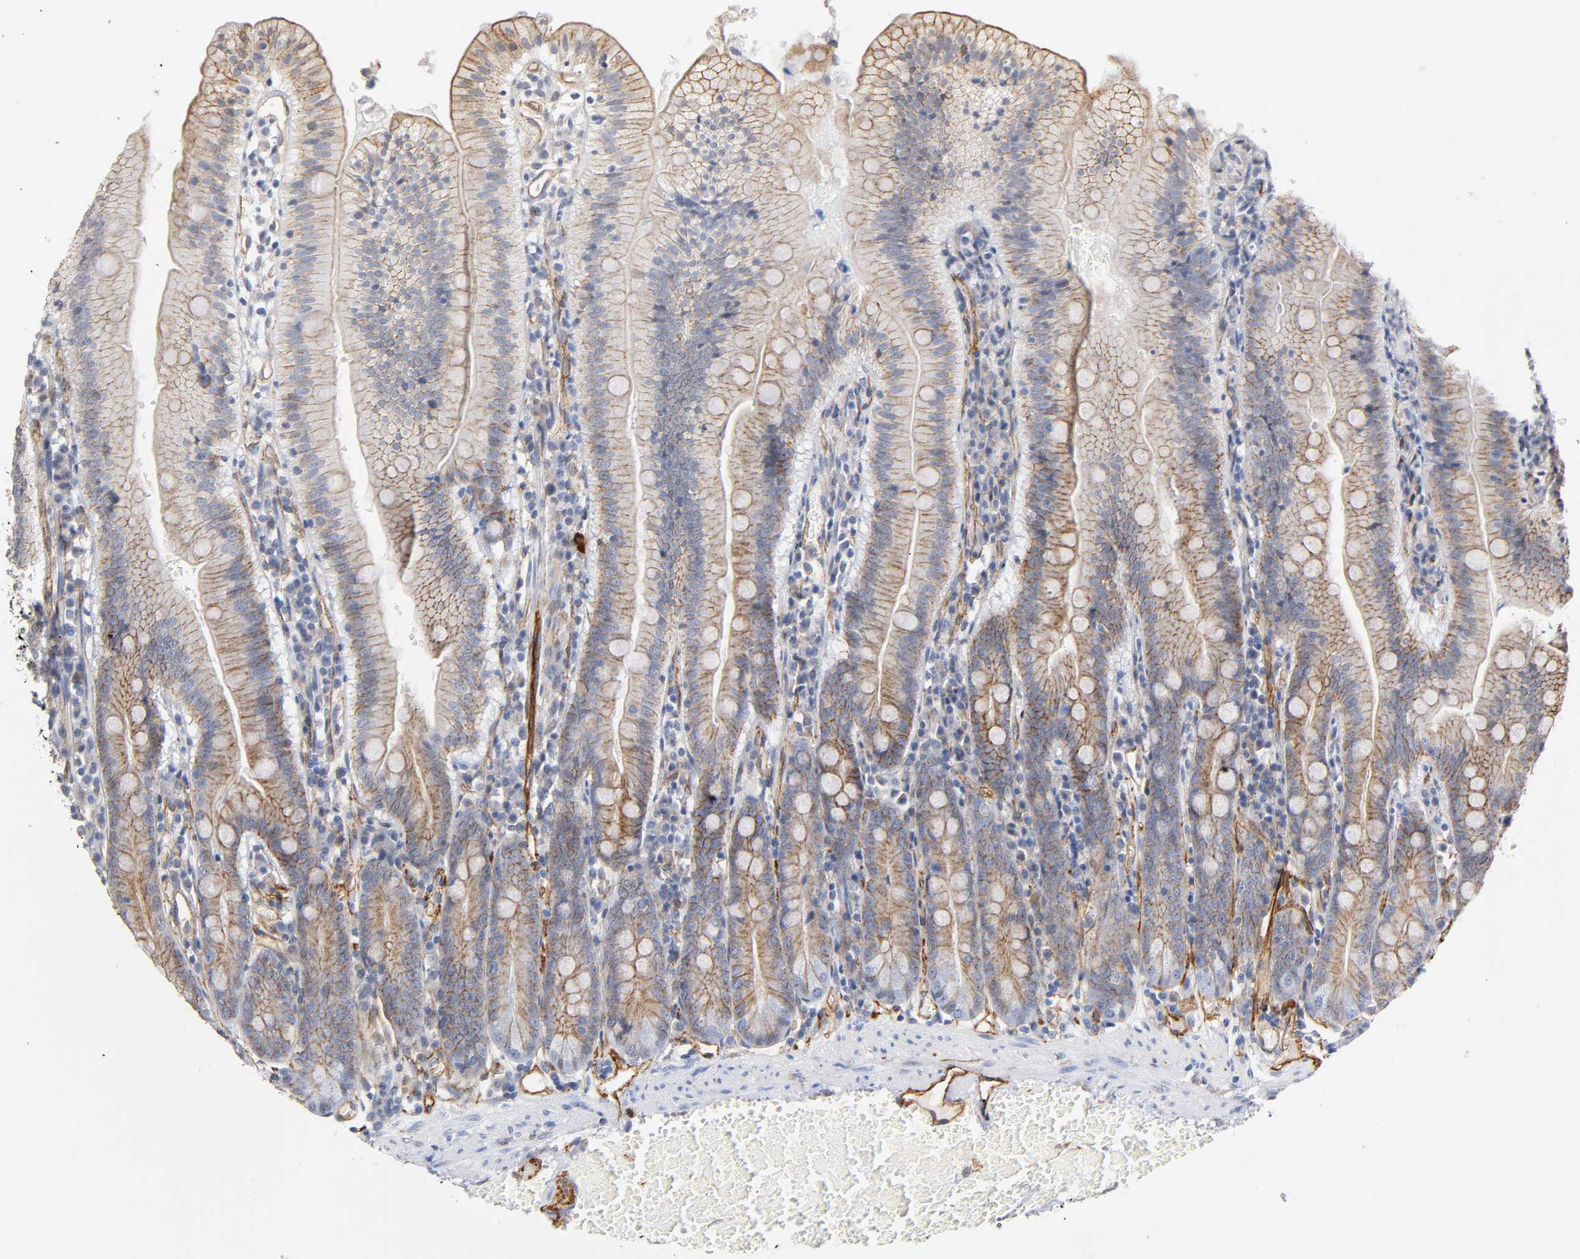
{"staining": {"intensity": "moderate", "quantity": ">75%", "location": "cytoplasmic/membranous"}, "tissue": "small intestine", "cell_type": "Glandular cells", "image_type": "normal", "snomed": [{"axis": "morphology", "description": "Normal tissue, NOS"}, {"axis": "topography", "description": "Small intestine"}], "caption": "Protein expression by IHC exhibits moderate cytoplasmic/membranous staining in approximately >75% of glandular cells in benign small intestine.", "gene": "SPTAN1", "patient": {"sex": "male", "age": 71}}